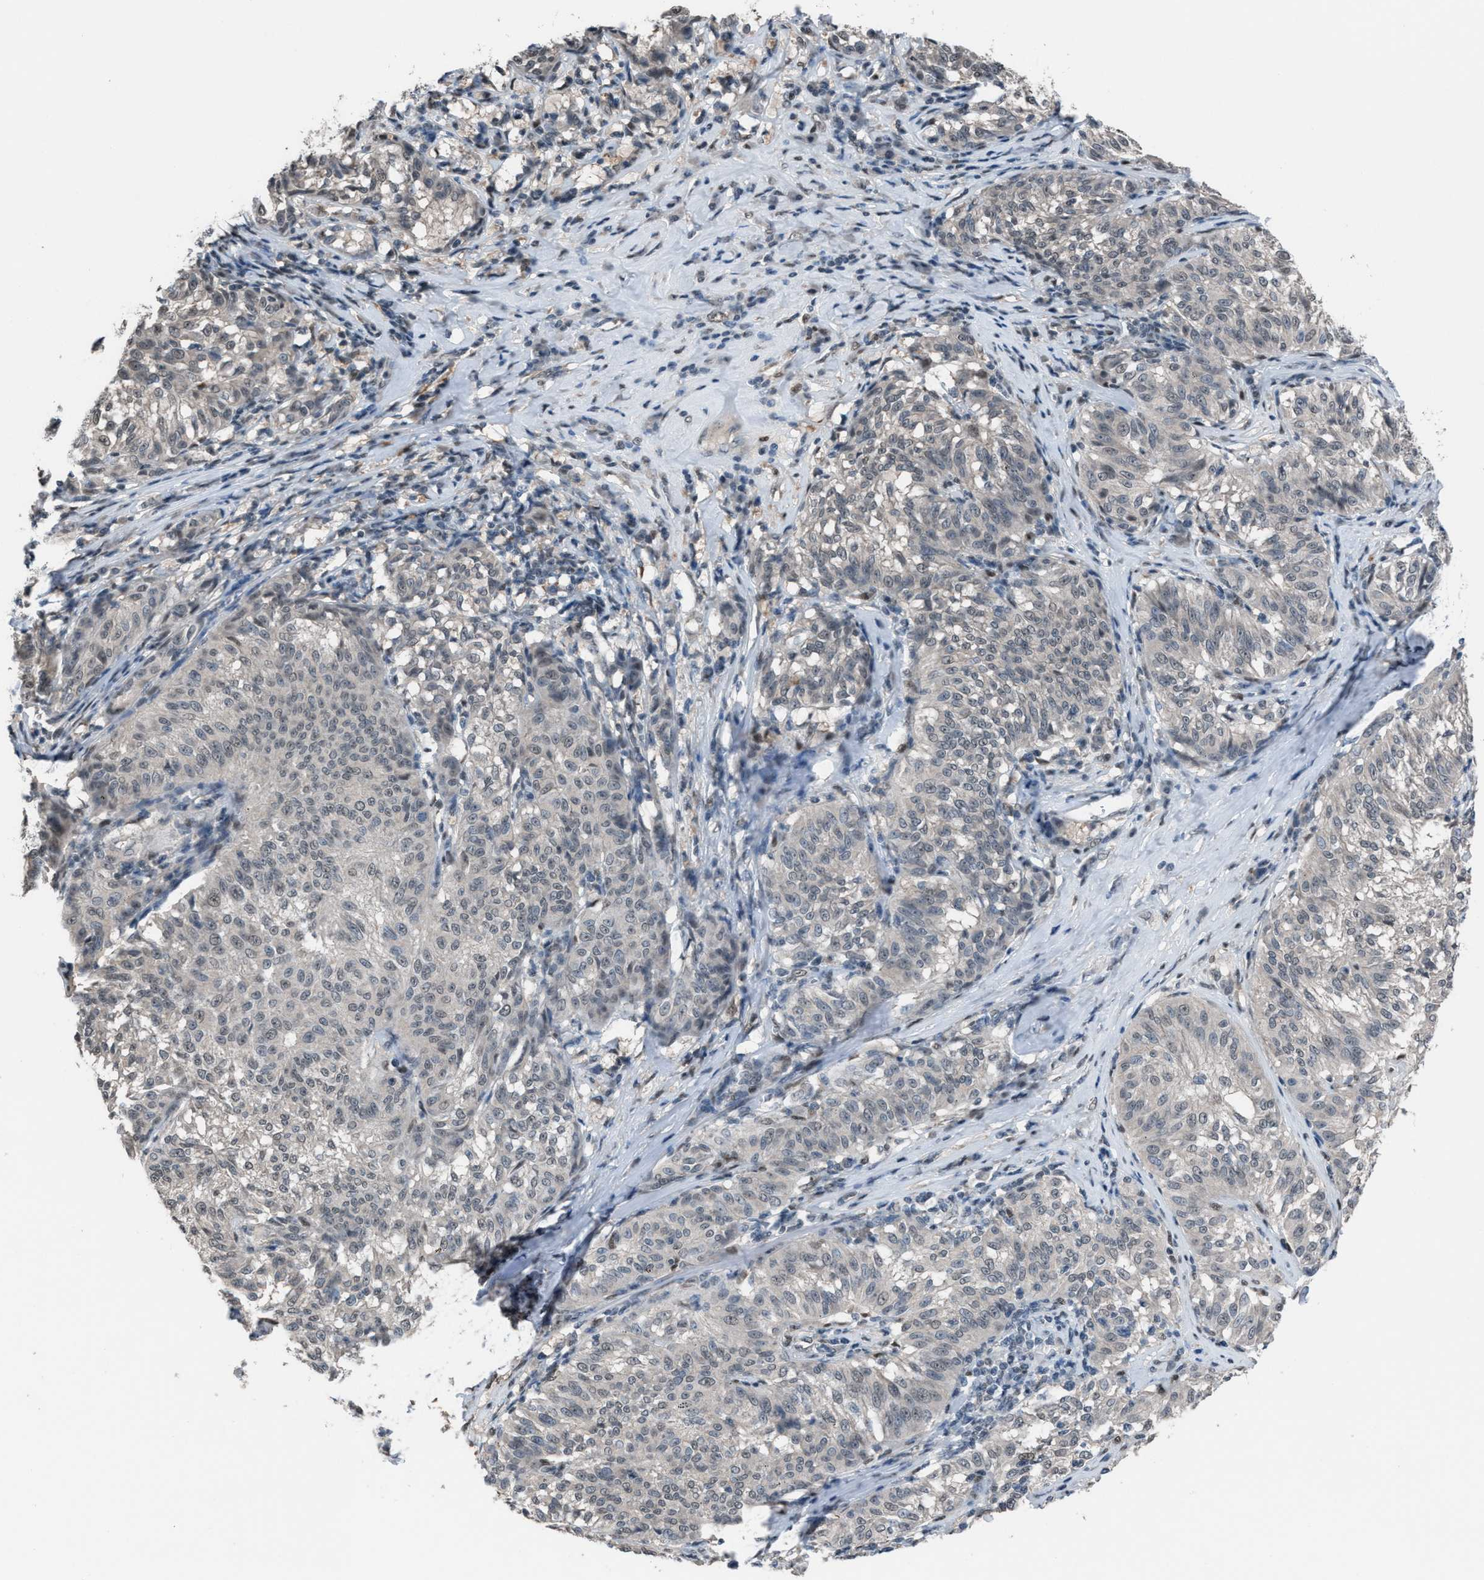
{"staining": {"intensity": "weak", "quantity": "<25%", "location": "nuclear"}, "tissue": "melanoma", "cell_type": "Tumor cells", "image_type": "cancer", "snomed": [{"axis": "morphology", "description": "Malignant melanoma, NOS"}, {"axis": "topography", "description": "Skin"}], "caption": "A high-resolution micrograph shows IHC staining of melanoma, which demonstrates no significant staining in tumor cells.", "gene": "ZNF276", "patient": {"sex": "female", "age": 72}}